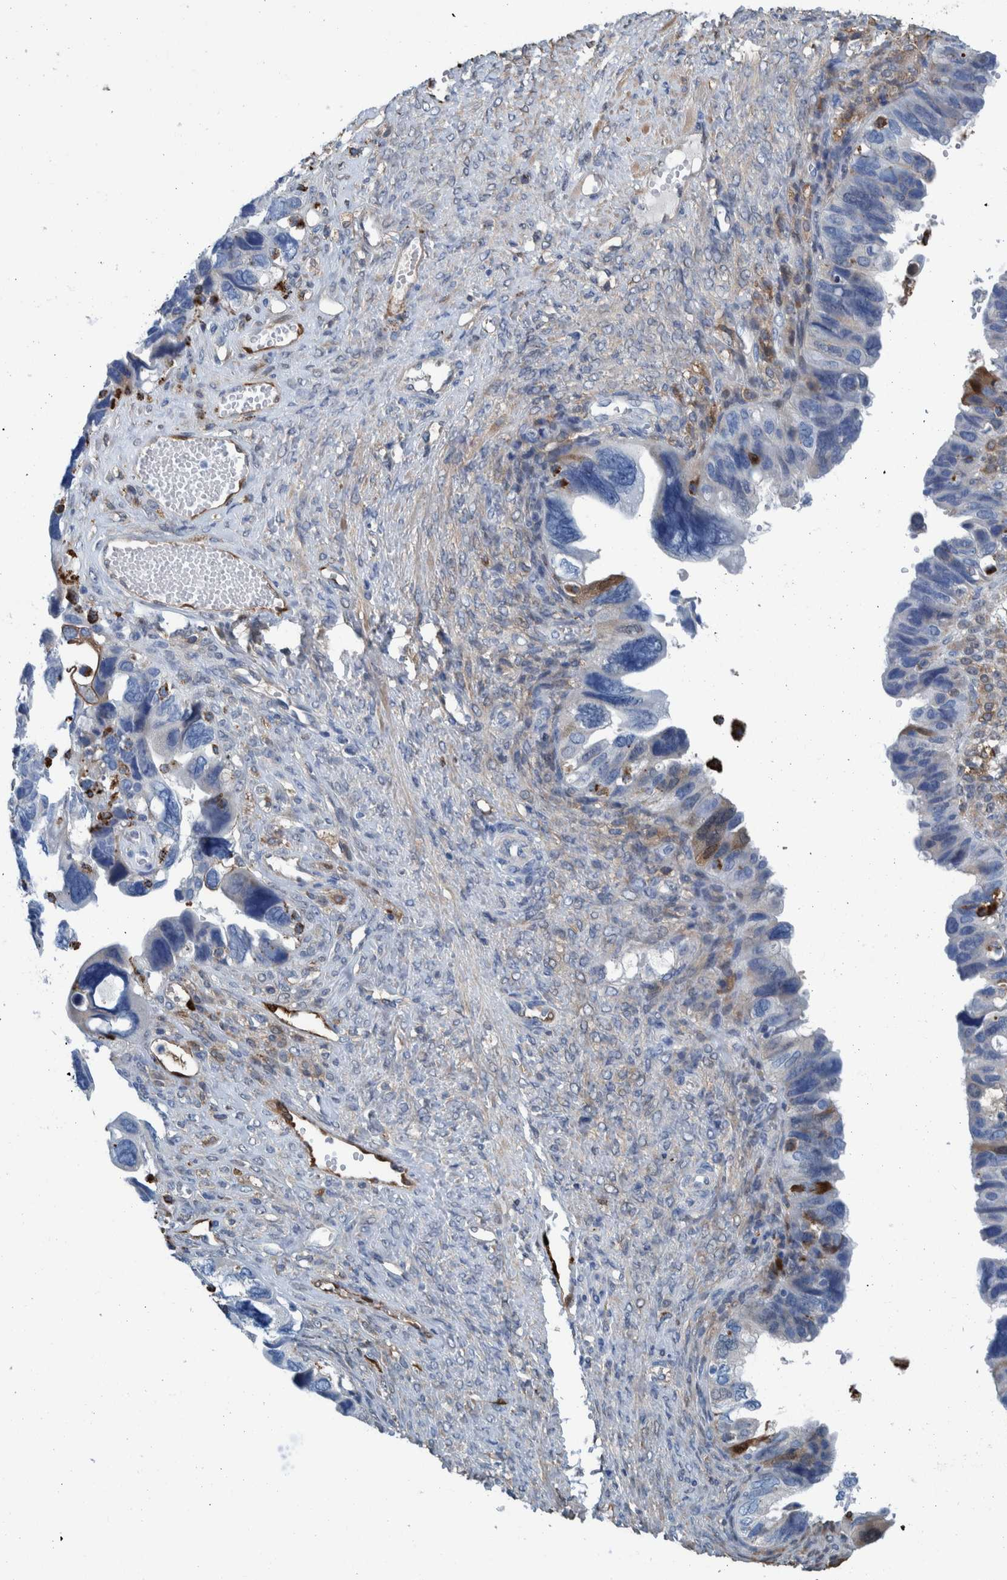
{"staining": {"intensity": "negative", "quantity": "none", "location": "none"}, "tissue": "ovarian cancer", "cell_type": "Tumor cells", "image_type": "cancer", "snomed": [{"axis": "morphology", "description": "Cystadenocarcinoma, serous, NOS"}, {"axis": "topography", "description": "Ovary"}], "caption": "The immunohistochemistry (IHC) micrograph has no significant positivity in tumor cells of serous cystadenocarcinoma (ovarian) tissue.", "gene": "IDO1", "patient": {"sex": "female", "age": 79}}